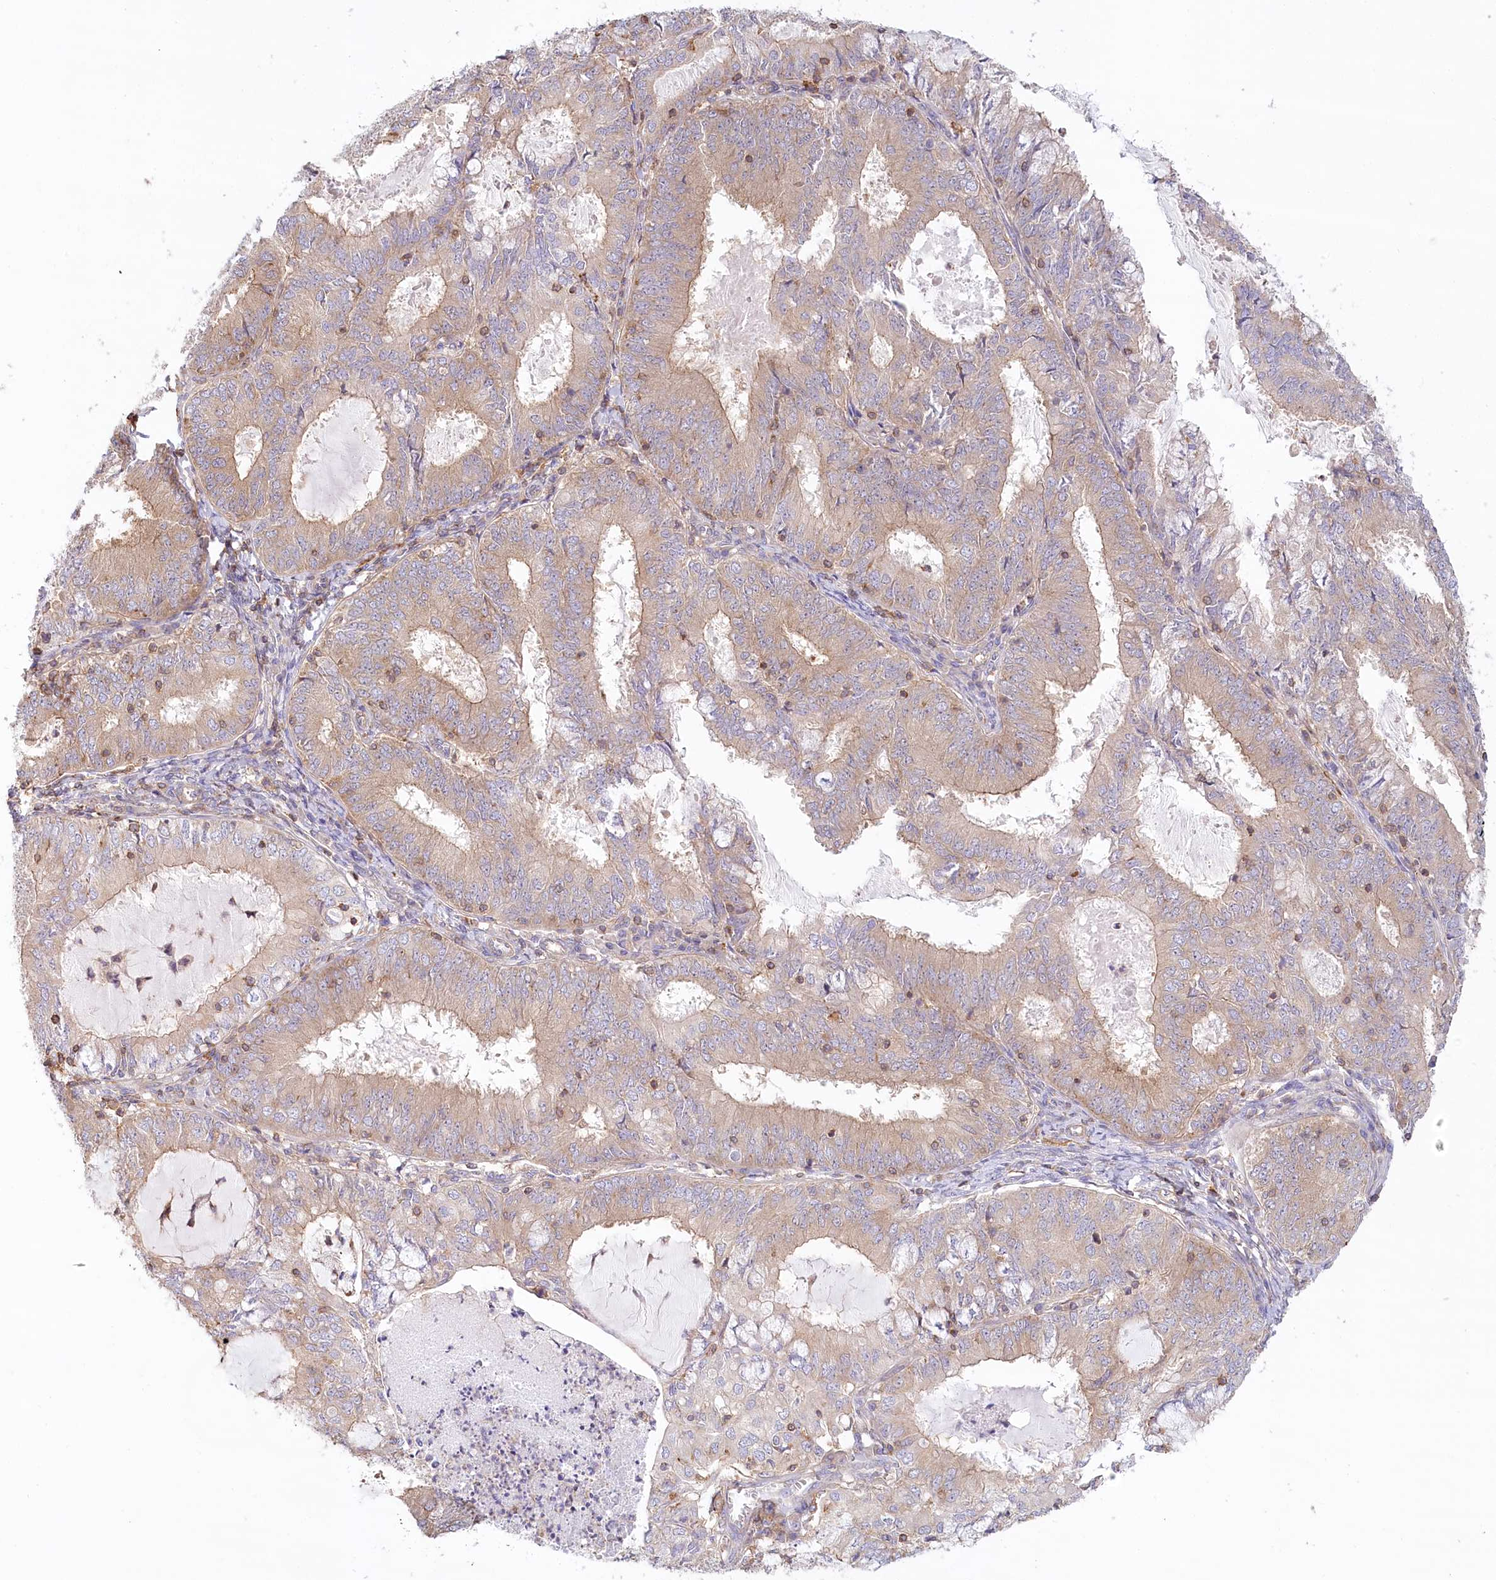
{"staining": {"intensity": "weak", "quantity": "25%-75%", "location": "cytoplasmic/membranous"}, "tissue": "endometrial cancer", "cell_type": "Tumor cells", "image_type": "cancer", "snomed": [{"axis": "morphology", "description": "Adenocarcinoma, NOS"}, {"axis": "topography", "description": "Endometrium"}], "caption": "Weak cytoplasmic/membranous expression is appreciated in approximately 25%-75% of tumor cells in endometrial cancer. (IHC, brightfield microscopy, high magnification).", "gene": "UMPS", "patient": {"sex": "female", "age": 57}}